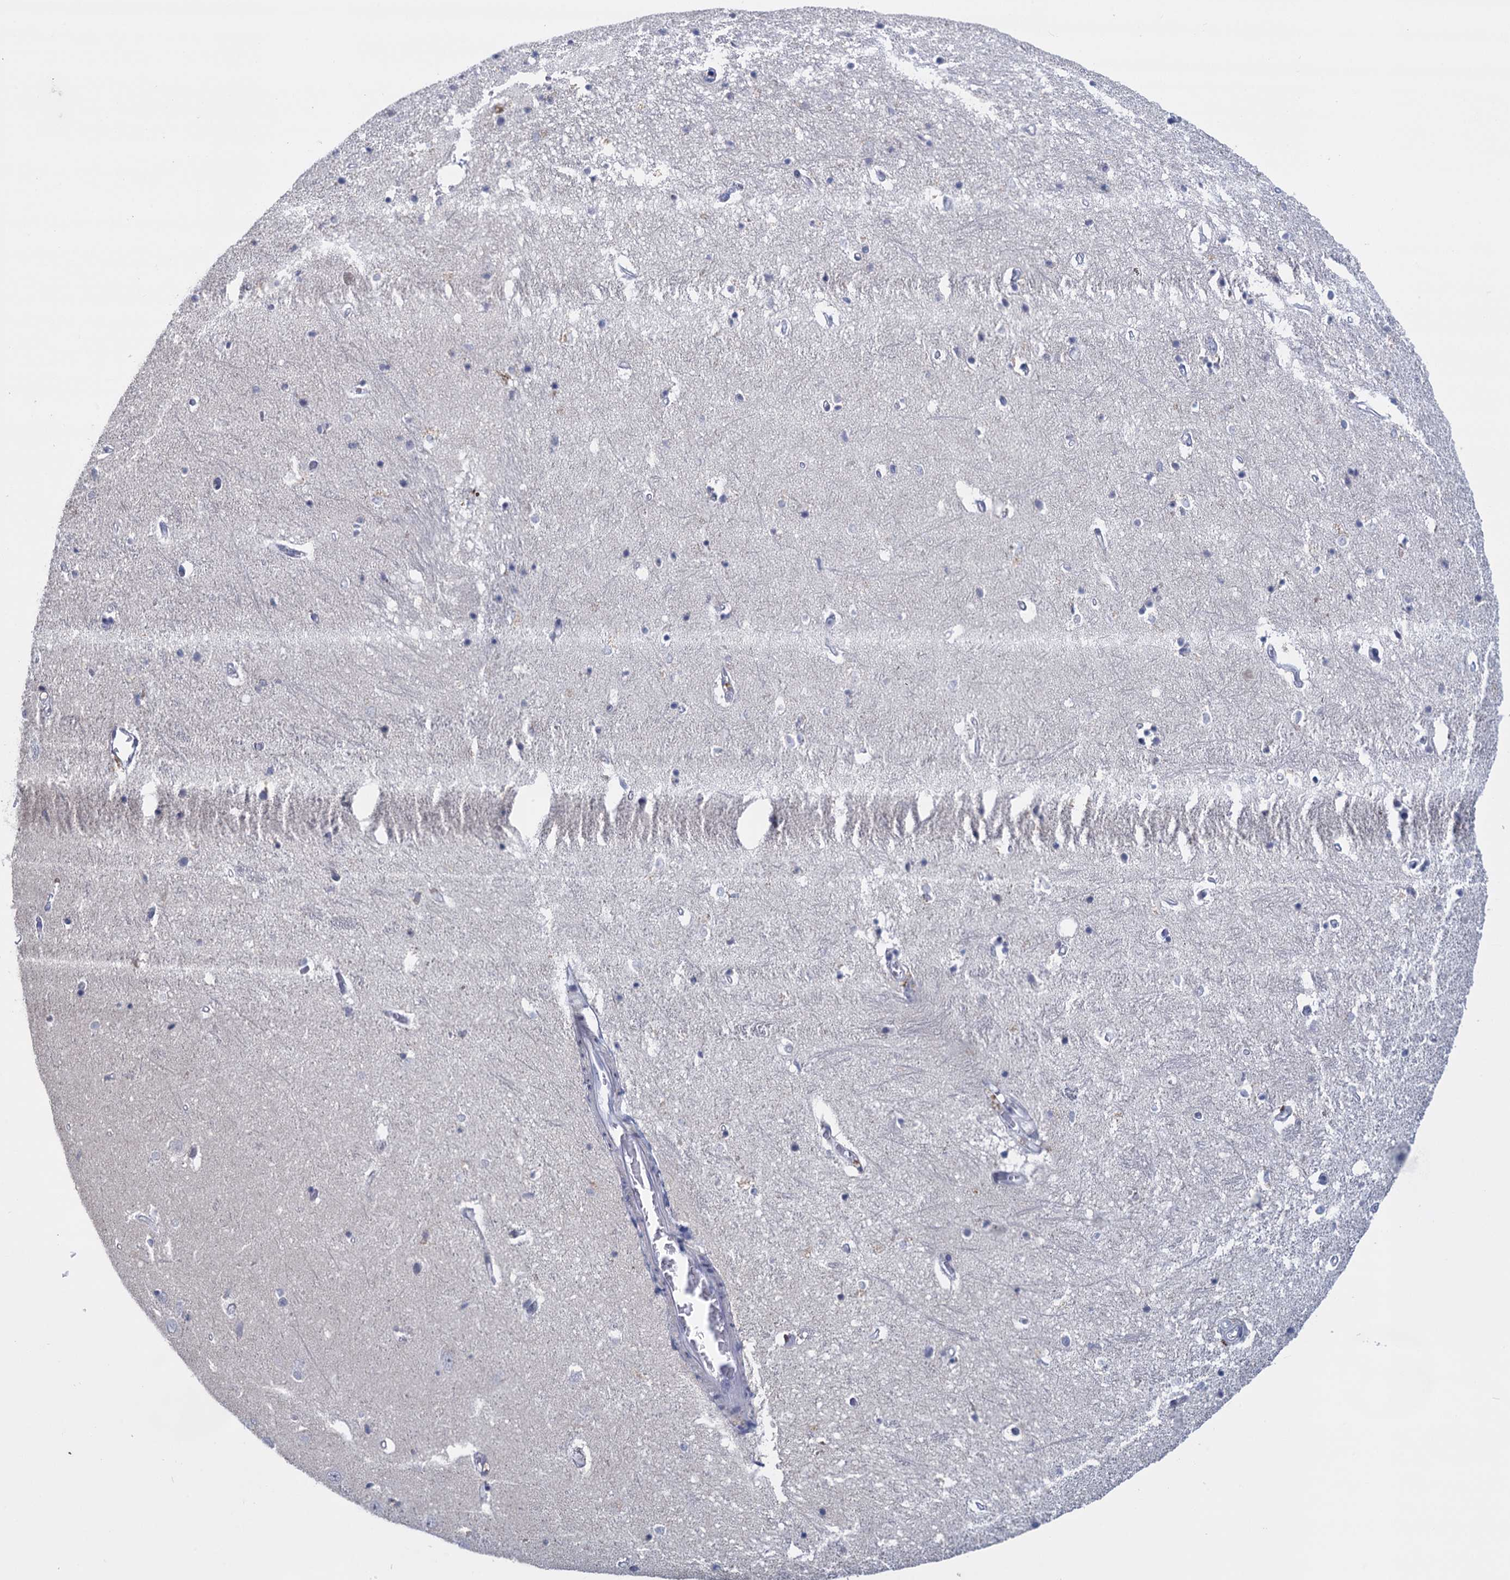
{"staining": {"intensity": "negative", "quantity": "none", "location": "none"}, "tissue": "hippocampus", "cell_type": "Glial cells", "image_type": "normal", "snomed": [{"axis": "morphology", "description": "Normal tissue, NOS"}, {"axis": "topography", "description": "Hippocampus"}], "caption": "This is an immunohistochemistry image of benign human hippocampus. There is no staining in glial cells.", "gene": "SFN", "patient": {"sex": "female", "age": 64}}